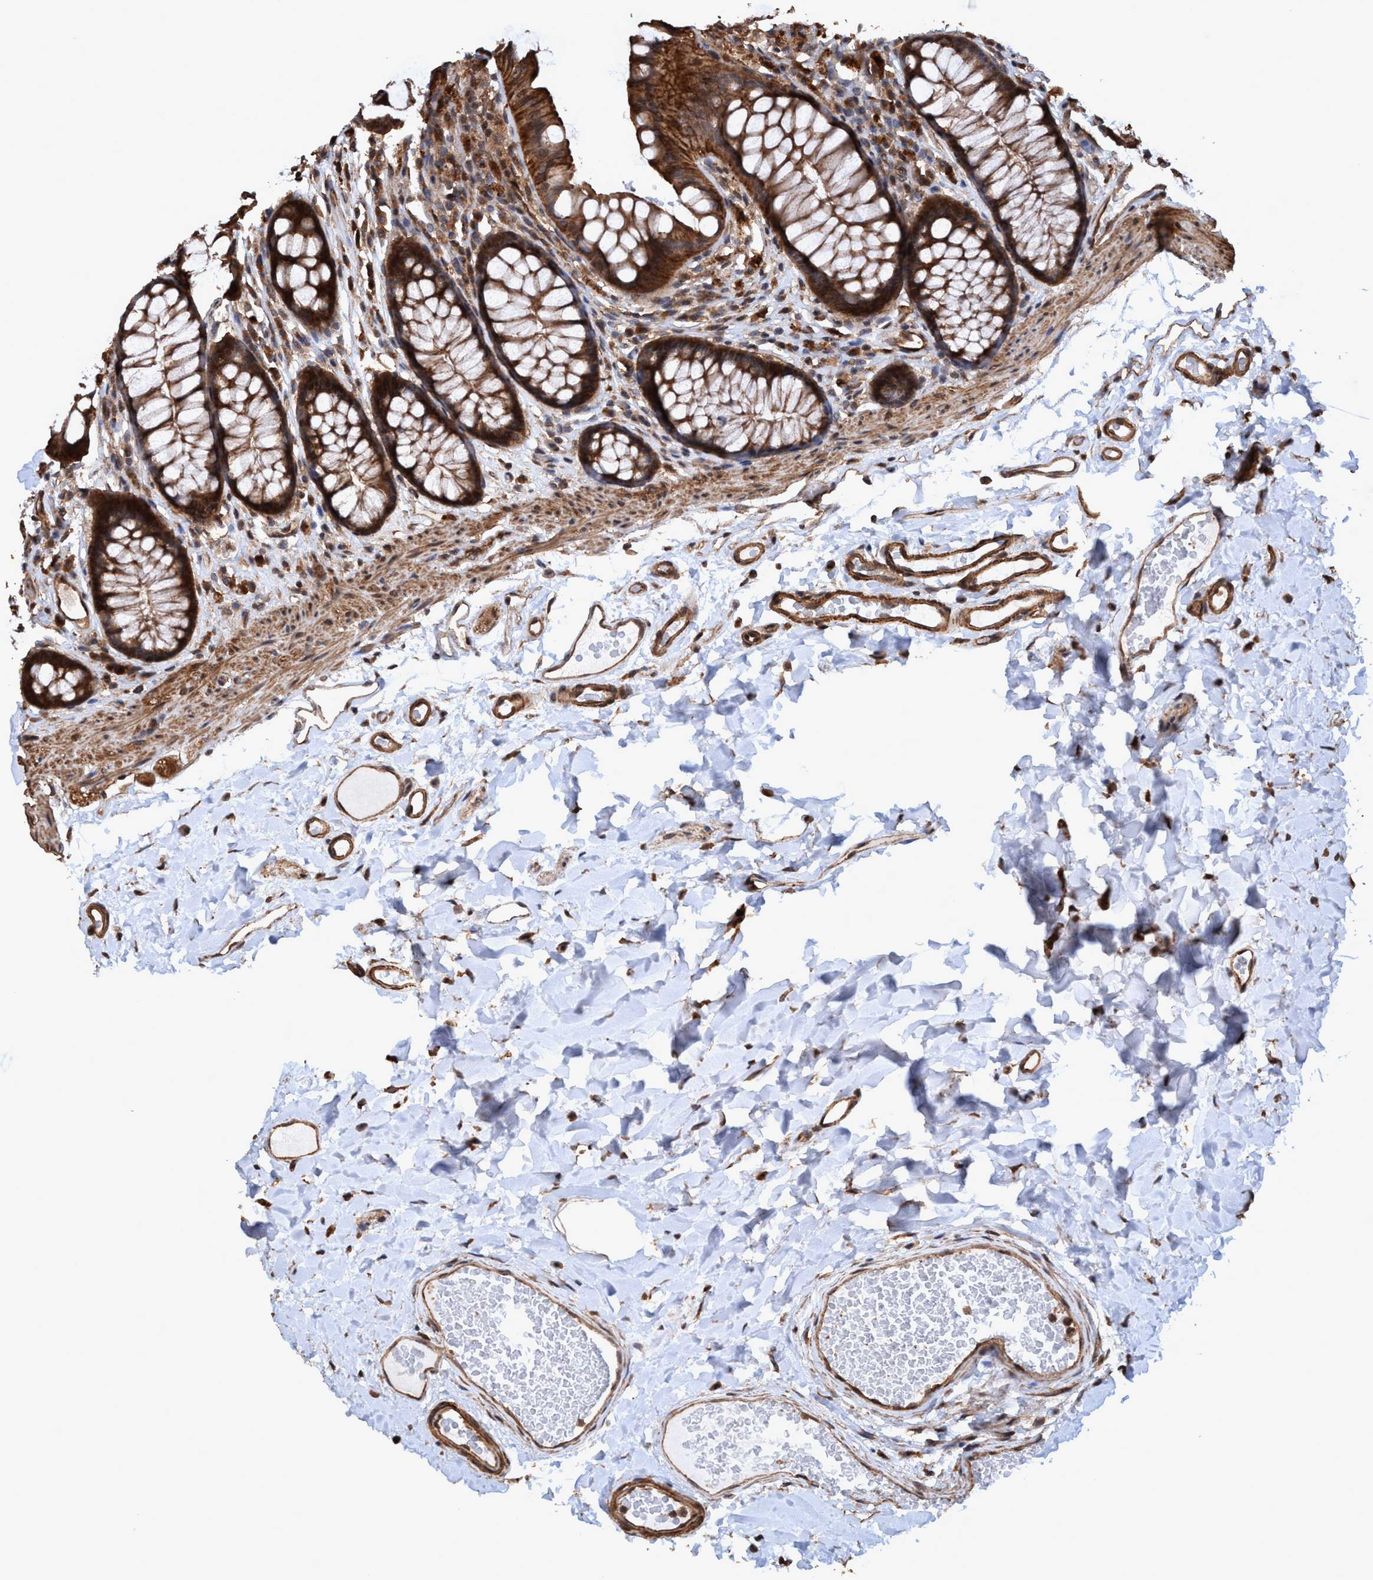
{"staining": {"intensity": "strong", "quantity": ">75%", "location": "cytoplasmic/membranous,nuclear"}, "tissue": "colon", "cell_type": "Endothelial cells", "image_type": "normal", "snomed": [{"axis": "morphology", "description": "Normal tissue, NOS"}, {"axis": "topography", "description": "Colon"}], "caption": "Immunohistochemical staining of benign human colon shows >75% levels of strong cytoplasmic/membranous,nuclear protein staining in about >75% of endothelial cells. Immunohistochemistry (ihc) stains the protein of interest in brown and the nuclei are stained blue.", "gene": "TRPC7", "patient": {"sex": "female", "age": 55}}